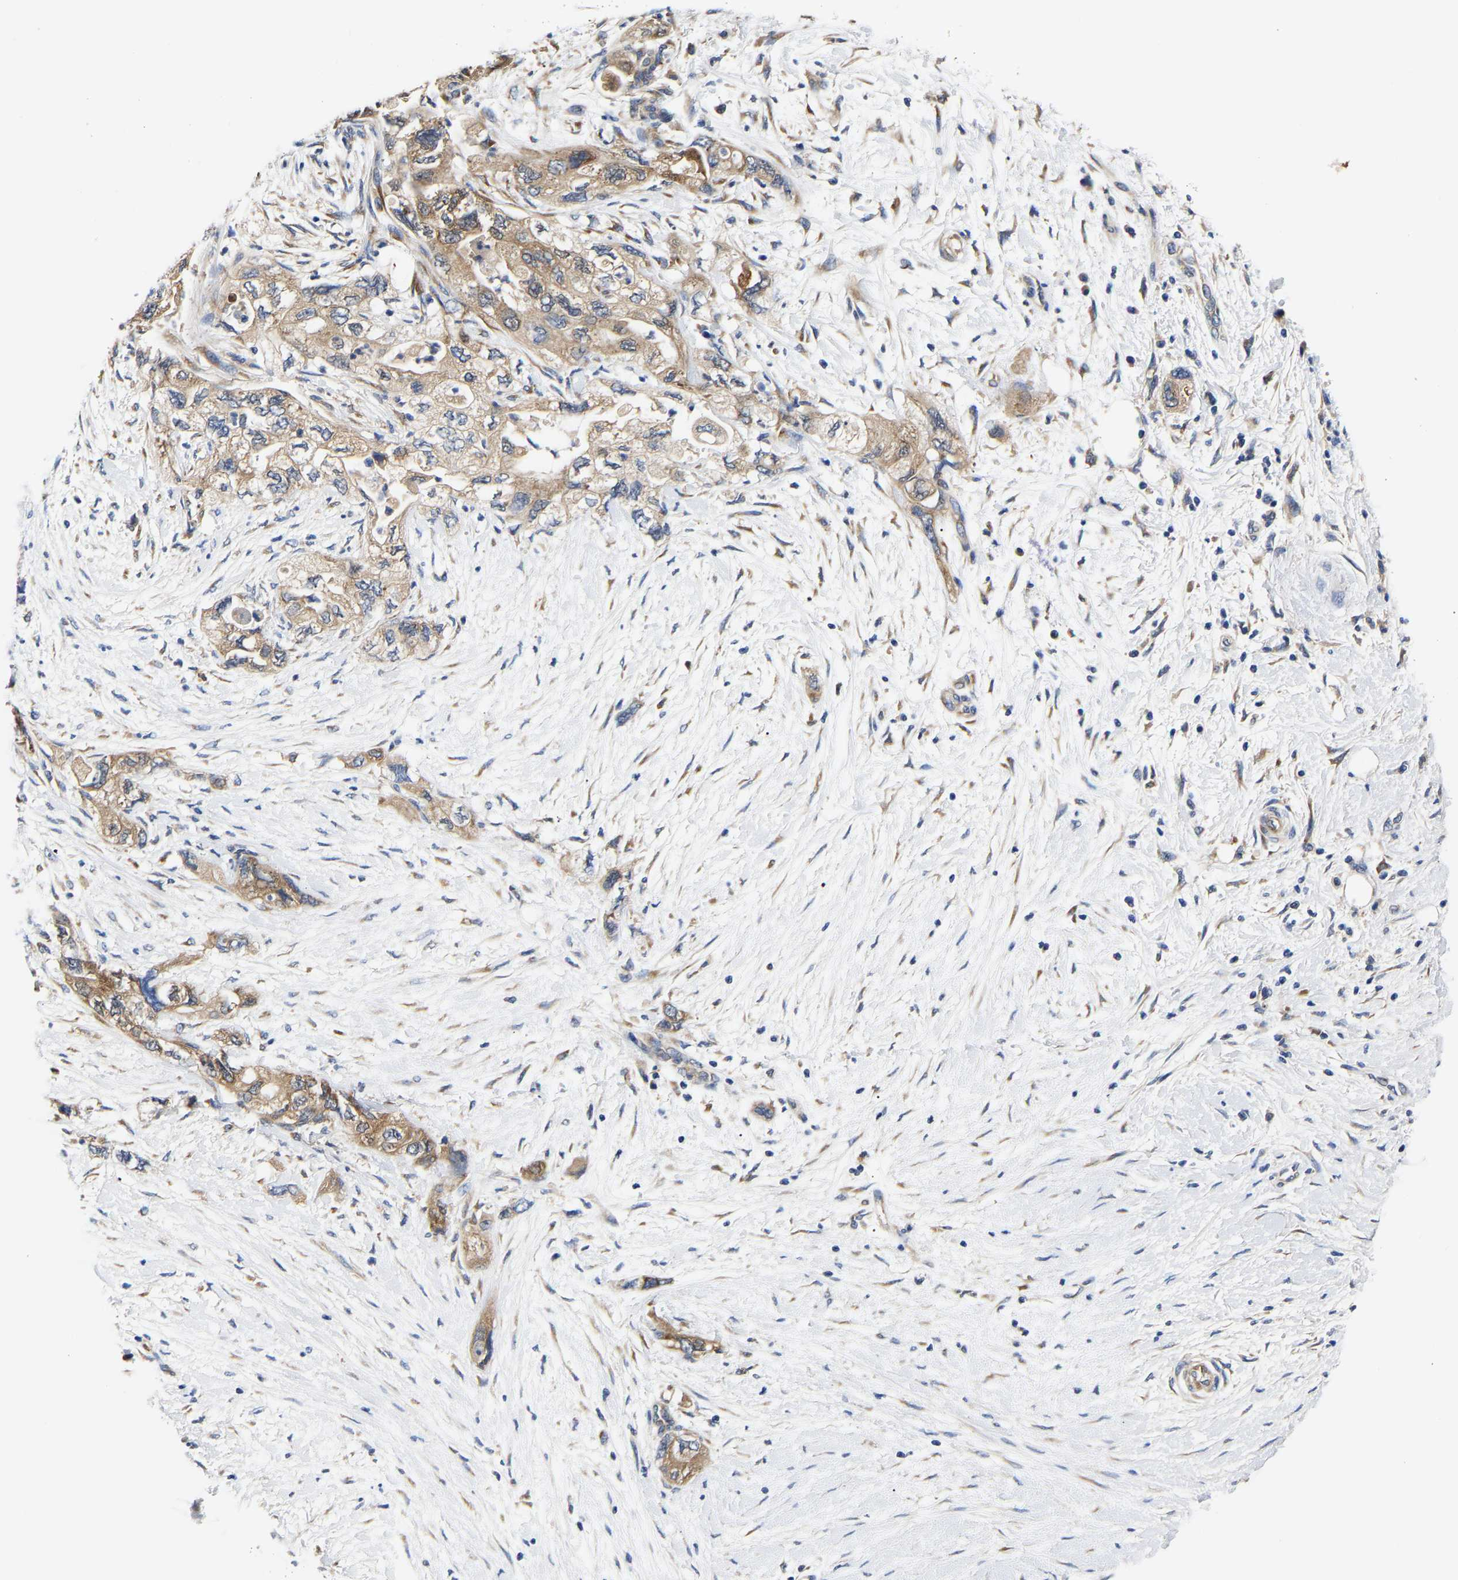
{"staining": {"intensity": "moderate", "quantity": ">75%", "location": "cytoplasmic/membranous"}, "tissue": "pancreatic cancer", "cell_type": "Tumor cells", "image_type": "cancer", "snomed": [{"axis": "morphology", "description": "Adenocarcinoma, NOS"}, {"axis": "topography", "description": "Pancreas"}], "caption": "High-magnification brightfield microscopy of pancreatic cancer (adenocarcinoma) stained with DAB (brown) and counterstained with hematoxylin (blue). tumor cells exhibit moderate cytoplasmic/membranous expression is identified in approximately>75% of cells.", "gene": "CCDC6", "patient": {"sex": "female", "age": 73}}